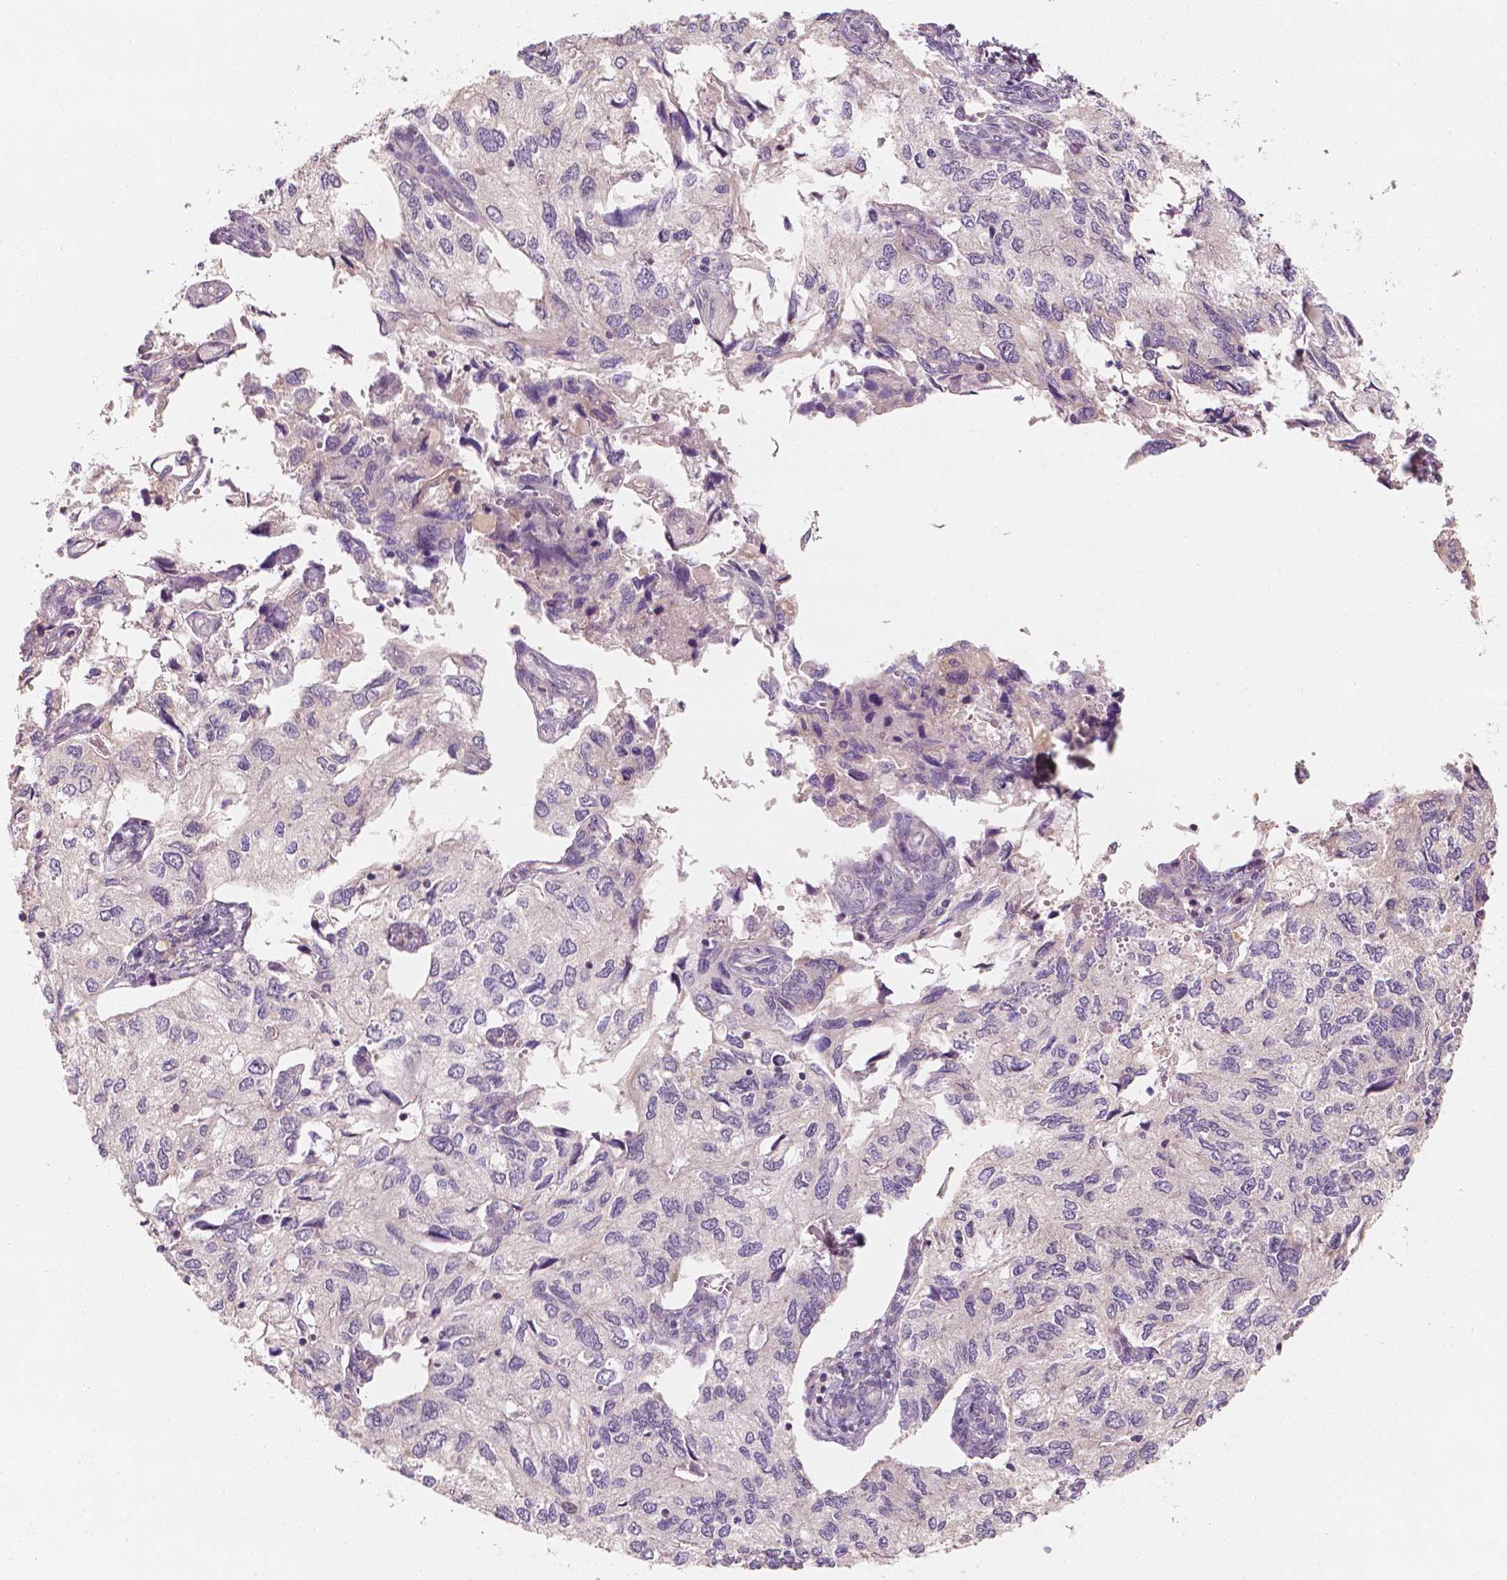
{"staining": {"intensity": "negative", "quantity": "none", "location": "none"}, "tissue": "endometrial cancer", "cell_type": "Tumor cells", "image_type": "cancer", "snomed": [{"axis": "morphology", "description": "Carcinoma, NOS"}, {"axis": "topography", "description": "Uterus"}], "caption": "The micrograph exhibits no significant positivity in tumor cells of carcinoma (endometrial).", "gene": "SHPK", "patient": {"sex": "female", "age": 76}}